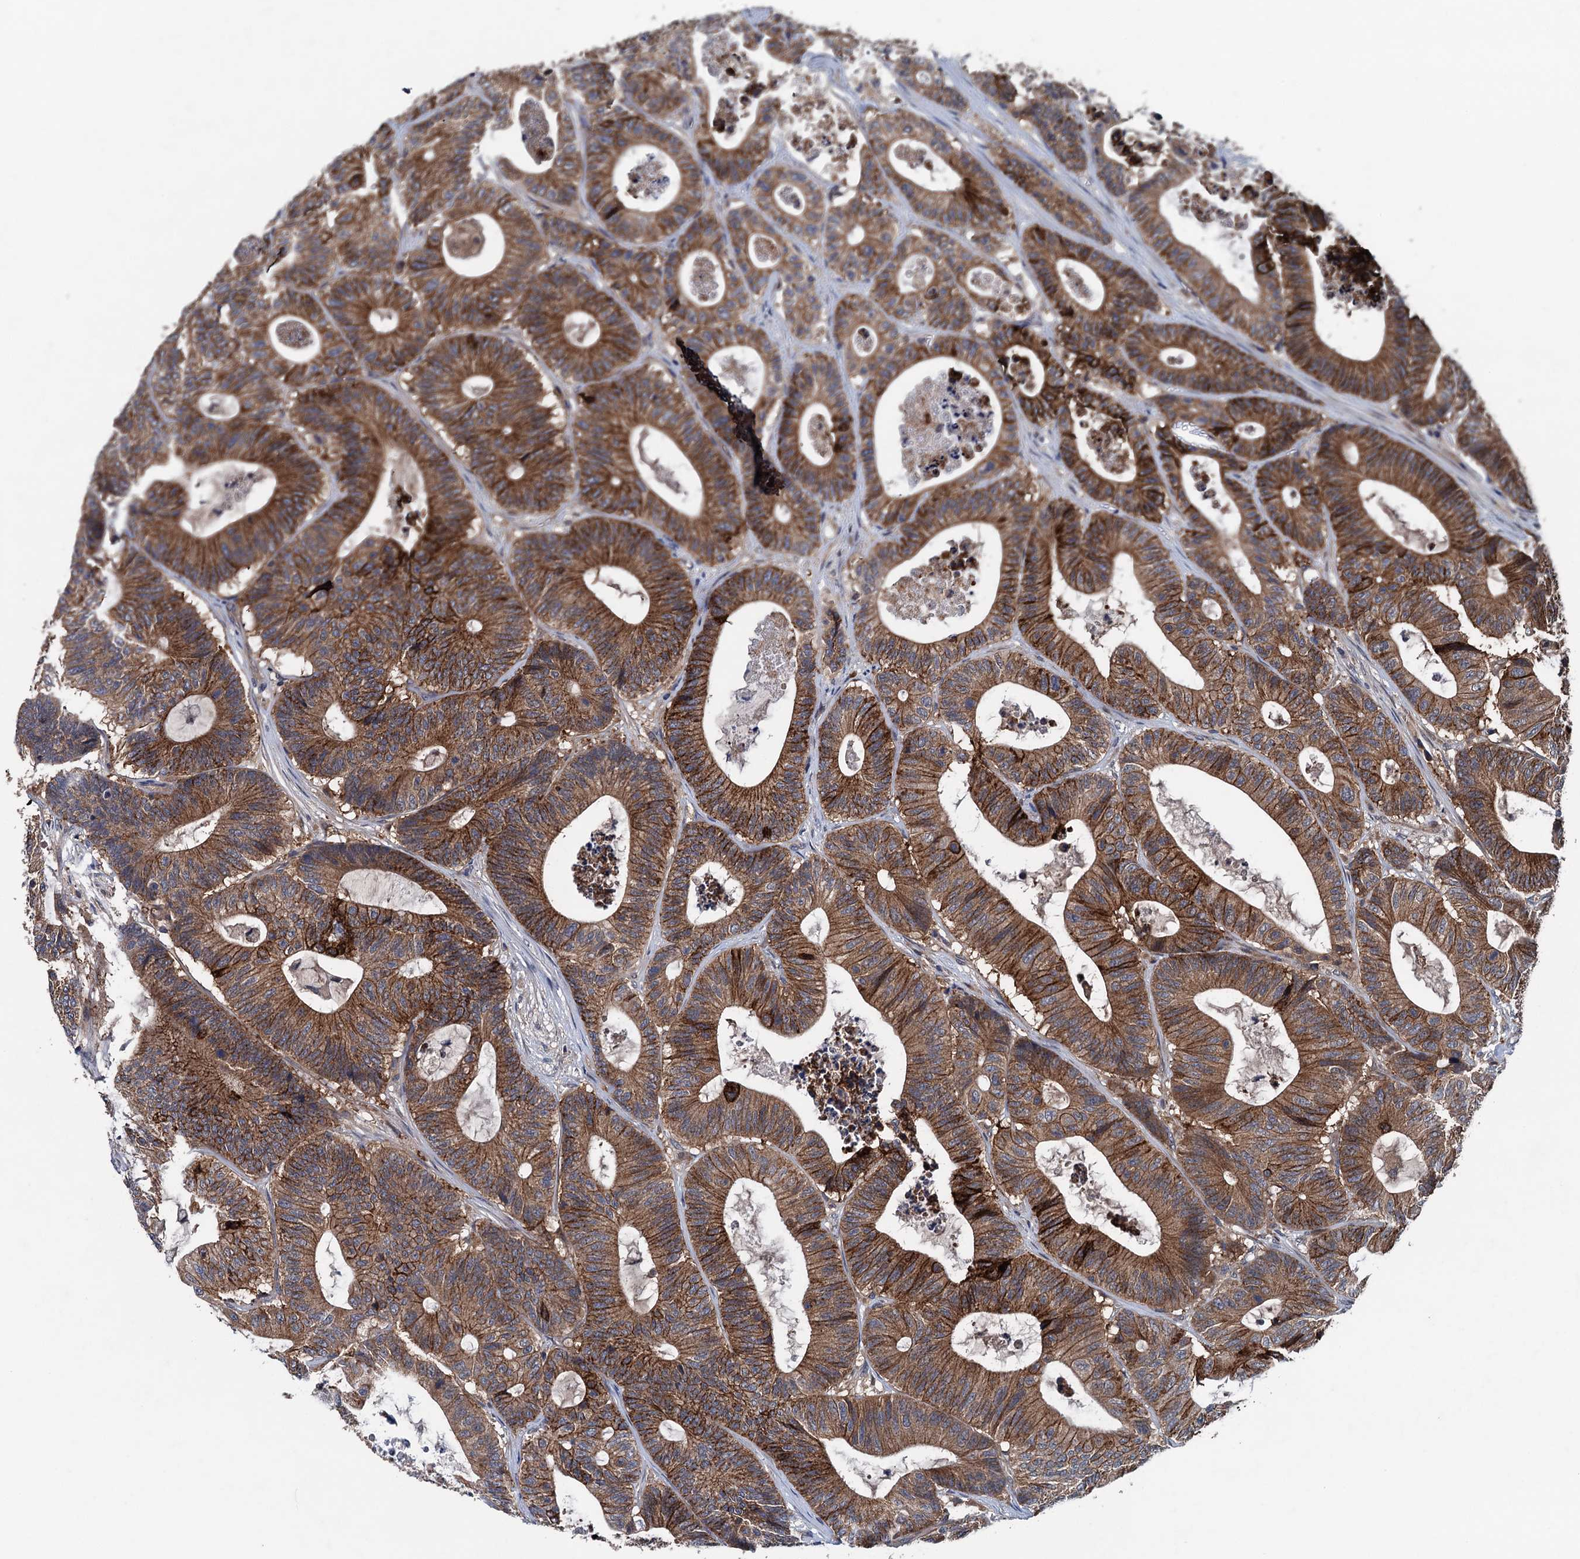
{"staining": {"intensity": "moderate", "quantity": ">75%", "location": "cytoplasmic/membranous"}, "tissue": "colorectal cancer", "cell_type": "Tumor cells", "image_type": "cancer", "snomed": [{"axis": "morphology", "description": "Adenocarcinoma, NOS"}, {"axis": "topography", "description": "Colon"}], "caption": "Tumor cells demonstrate medium levels of moderate cytoplasmic/membranous positivity in approximately >75% of cells in human colorectal adenocarcinoma.", "gene": "BLTP3B", "patient": {"sex": "female", "age": 84}}